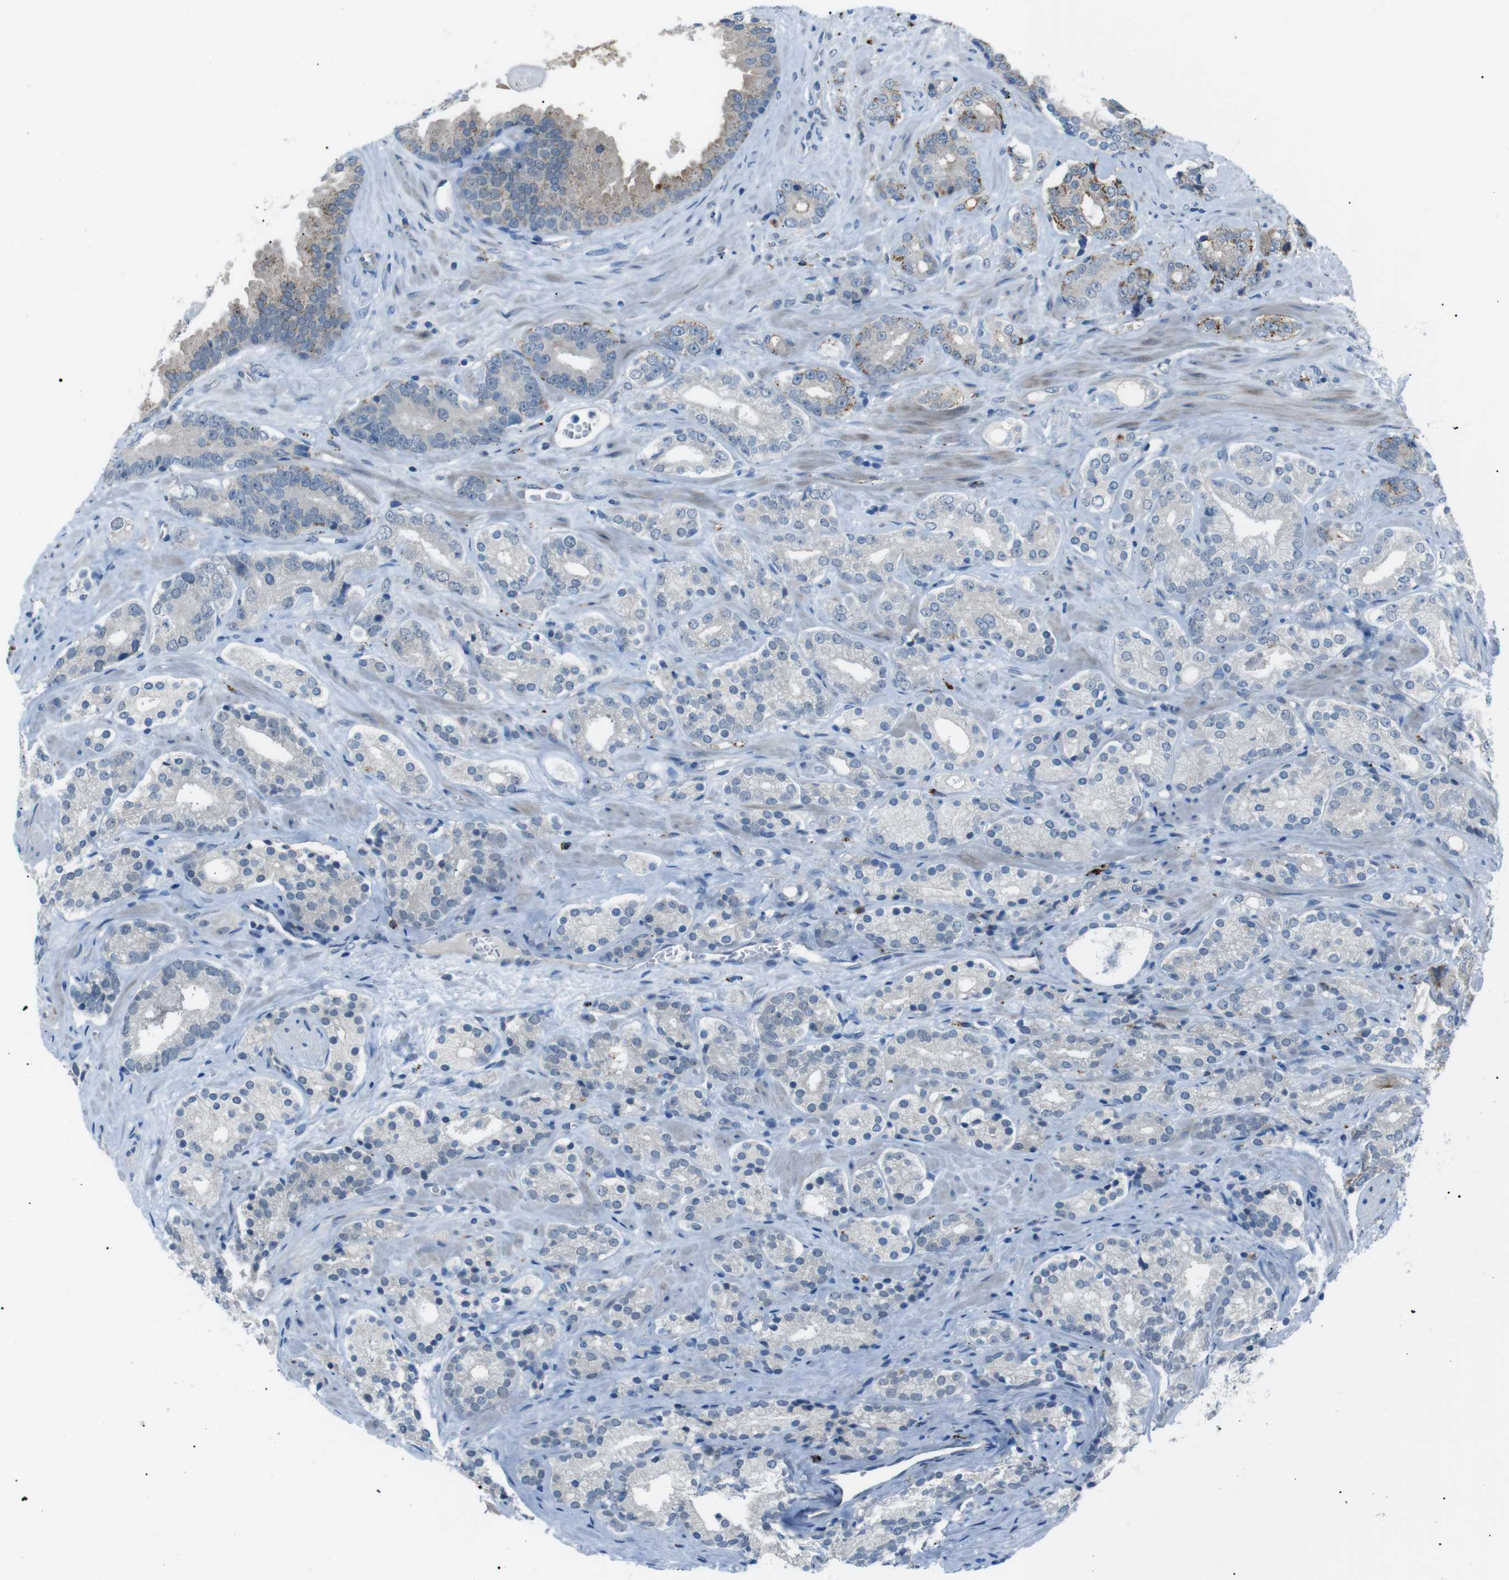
{"staining": {"intensity": "moderate", "quantity": "<25%", "location": "cytoplasmic/membranous"}, "tissue": "prostate cancer", "cell_type": "Tumor cells", "image_type": "cancer", "snomed": [{"axis": "morphology", "description": "Adenocarcinoma, High grade"}, {"axis": "topography", "description": "Prostate"}], "caption": "IHC (DAB (3,3'-diaminobenzidine)) staining of prostate cancer demonstrates moderate cytoplasmic/membranous protein staining in about <25% of tumor cells. The staining was performed using DAB (3,3'-diaminobenzidine) to visualize the protein expression in brown, while the nuclei were stained in blue with hematoxylin (Magnification: 20x).", "gene": "B4GALNT2", "patient": {"sex": "male", "age": 71}}